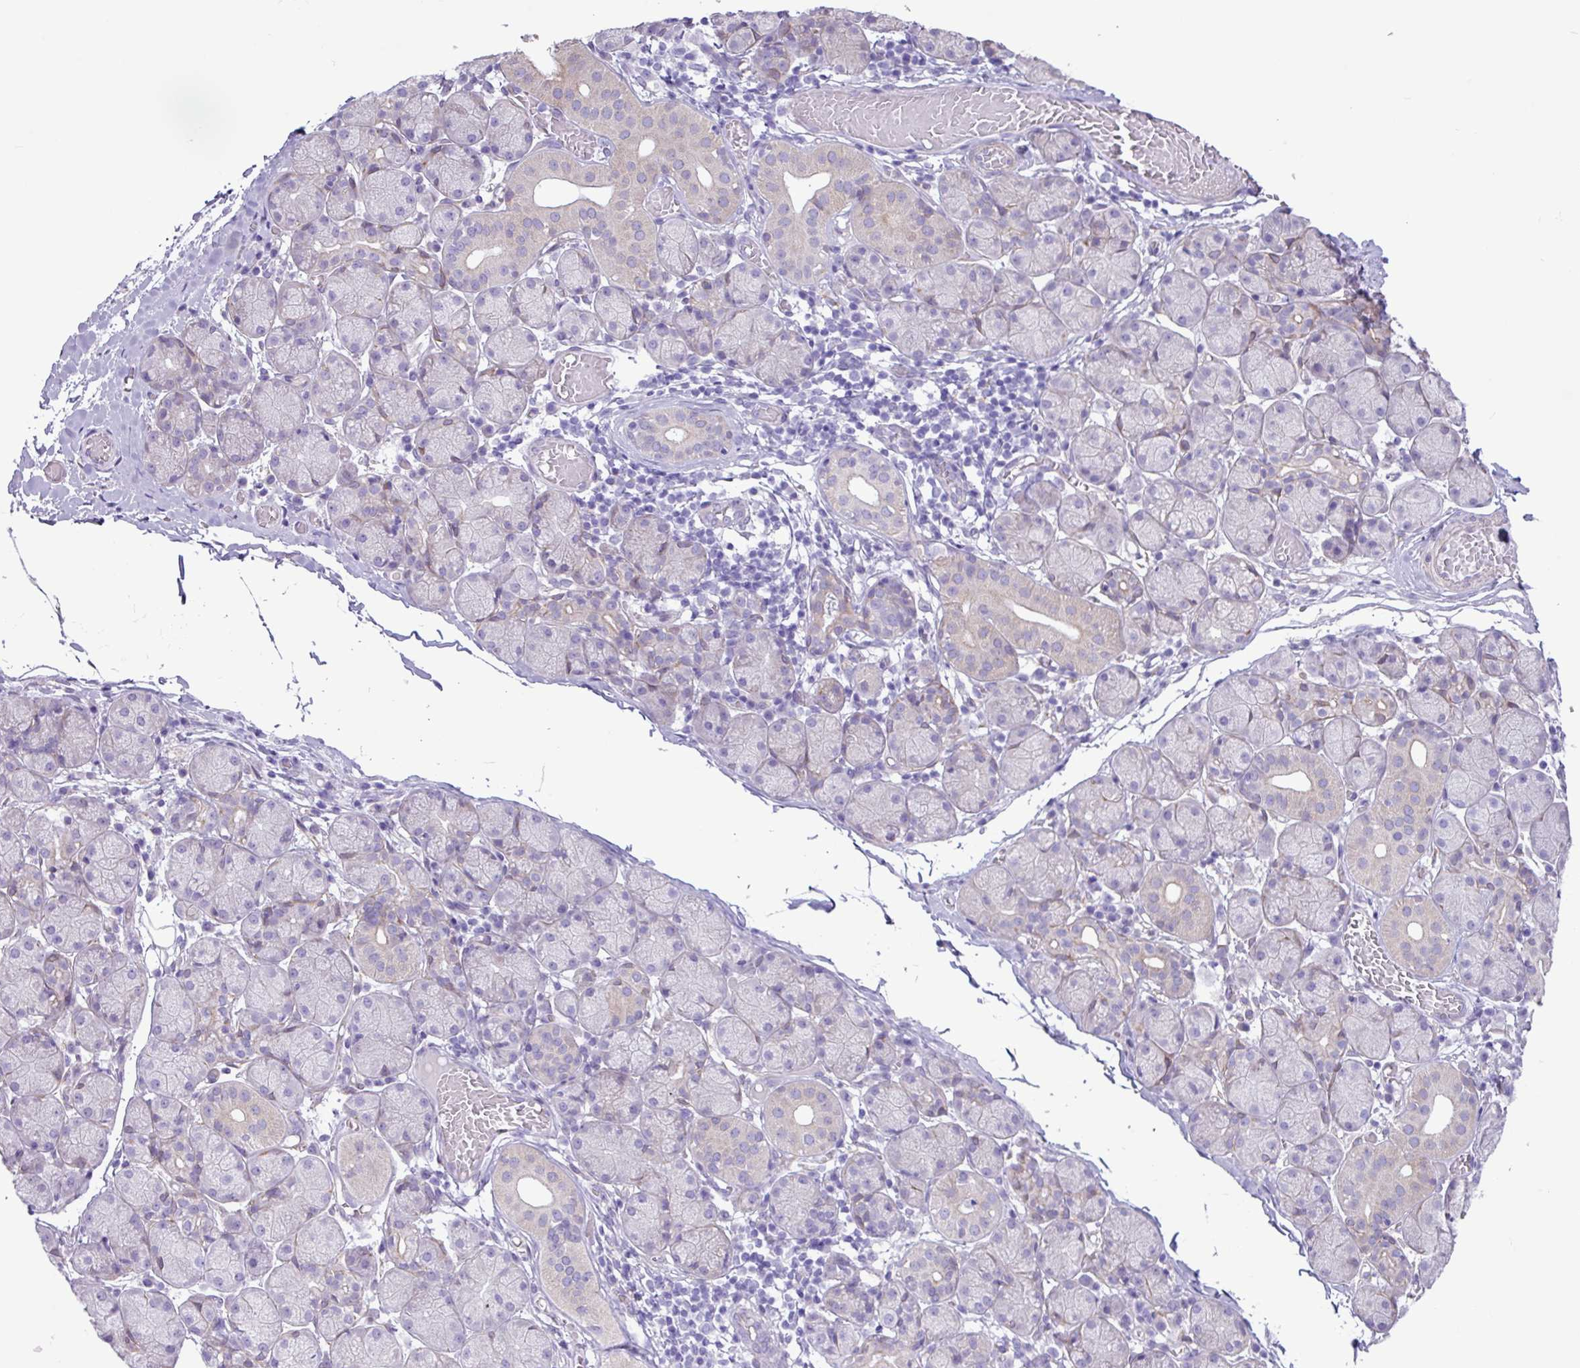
{"staining": {"intensity": "negative", "quantity": "none", "location": "none"}, "tissue": "salivary gland", "cell_type": "Glandular cells", "image_type": "normal", "snomed": [{"axis": "morphology", "description": "Normal tissue, NOS"}, {"axis": "topography", "description": "Salivary gland"}], "caption": "DAB immunohistochemical staining of benign human salivary gland shows no significant expression in glandular cells. The staining was performed using DAB (3,3'-diaminobenzidine) to visualize the protein expression in brown, while the nuclei were stained in blue with hematoxylin (Magnification: 20x).", "gene": "SLC38A1", "patient": {"sex": "female", "age": 24}}